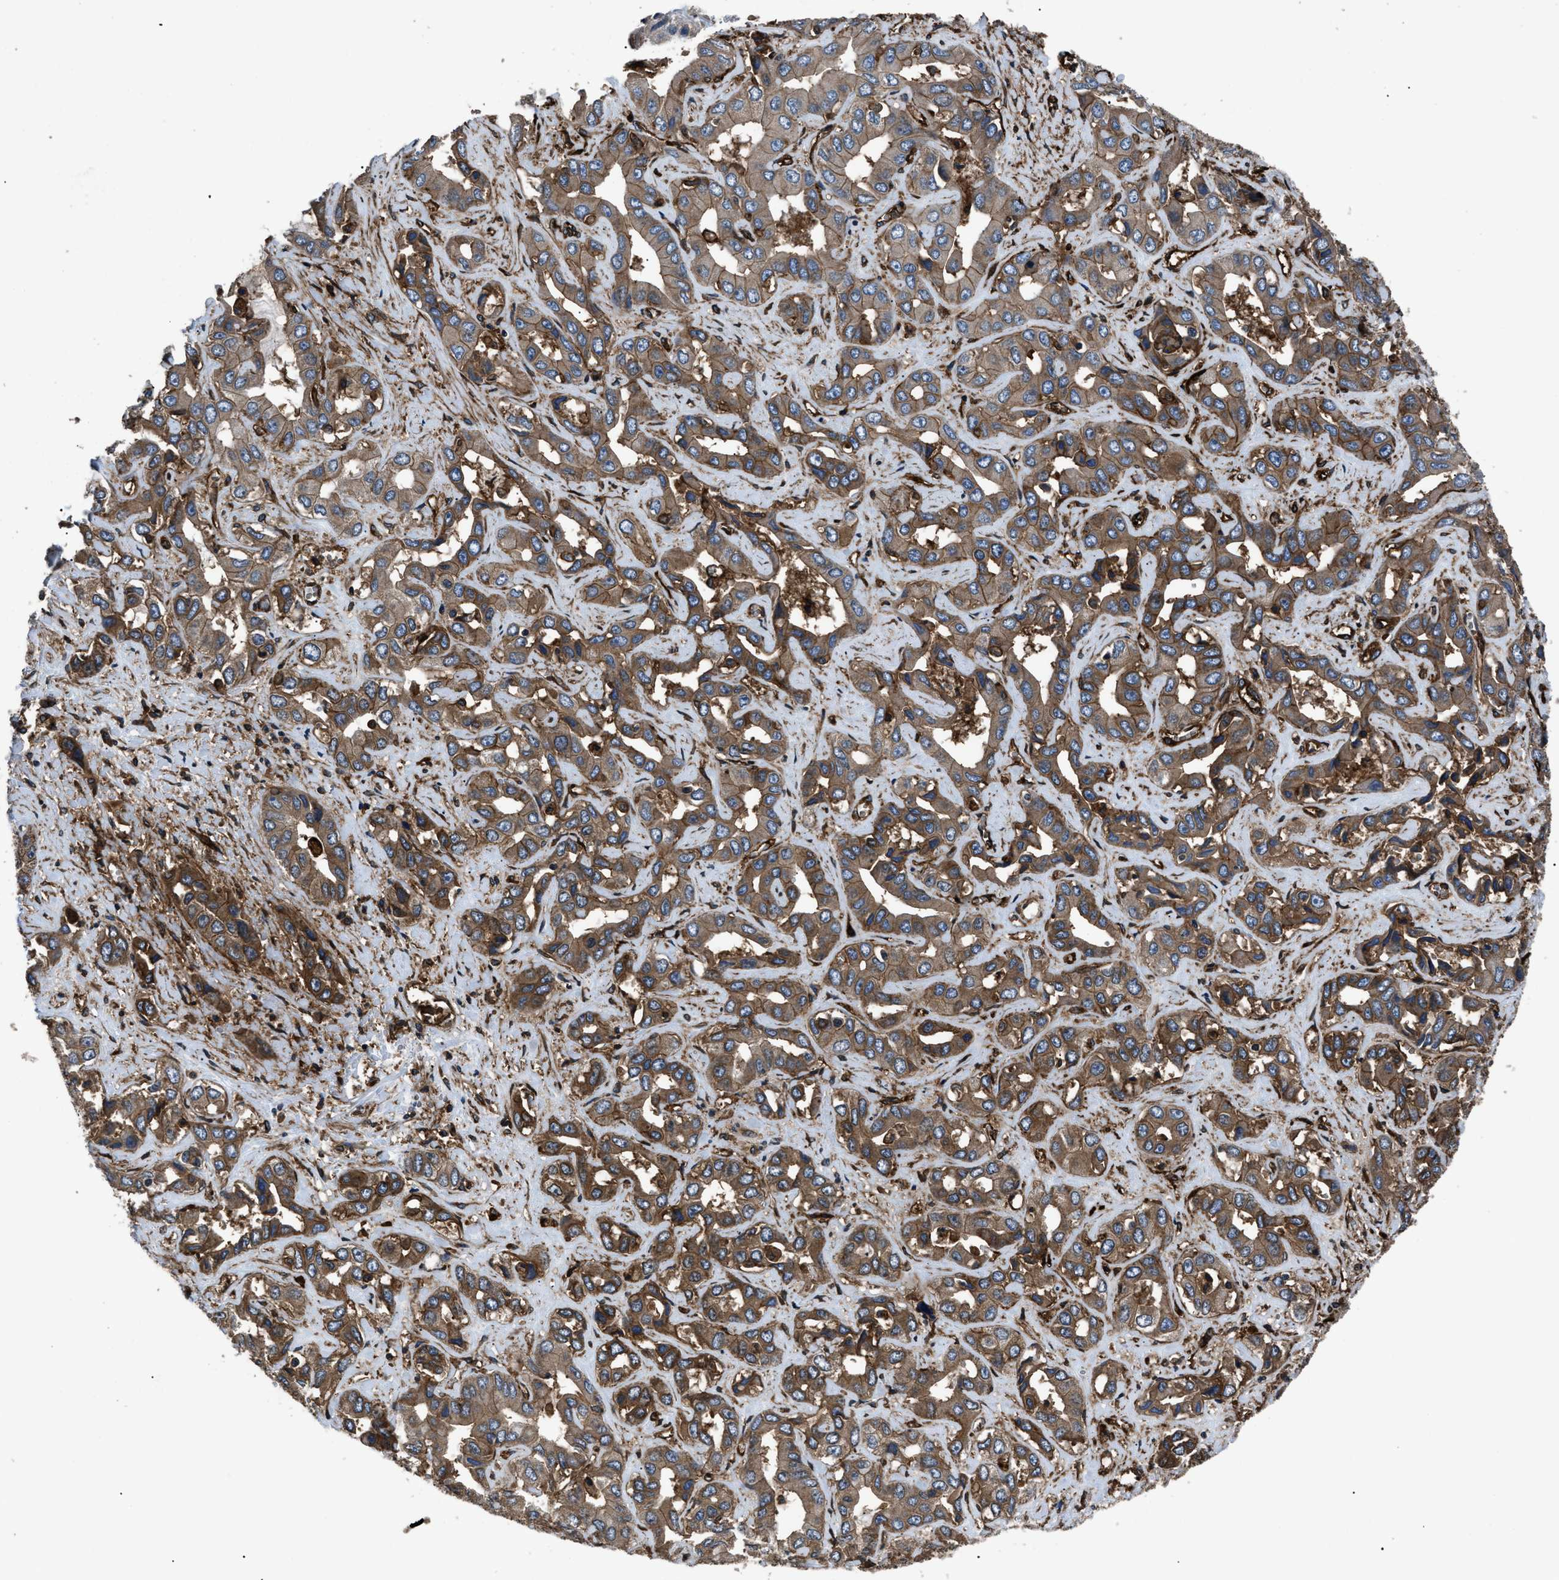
{"staining": {"intensity": "moderate", "quantity": ">75%", "location": "cytoplasmic/membranous"}, "tissue": "liver cancer", "cell_type": "Tumor cells", "image_type": "cancer", "snomed": [{"axis": "morphology", "description": "Cholangiocarcinoma"}, {"axis": "topography", "description": "Liver"}], "caption": "Moderate cytoplasmic/membranous expression is appreciated in approximately >75% of tumor cells in liver cancer.", "gene": "CD276", "patient": {"sex": "female", "age": 52}}